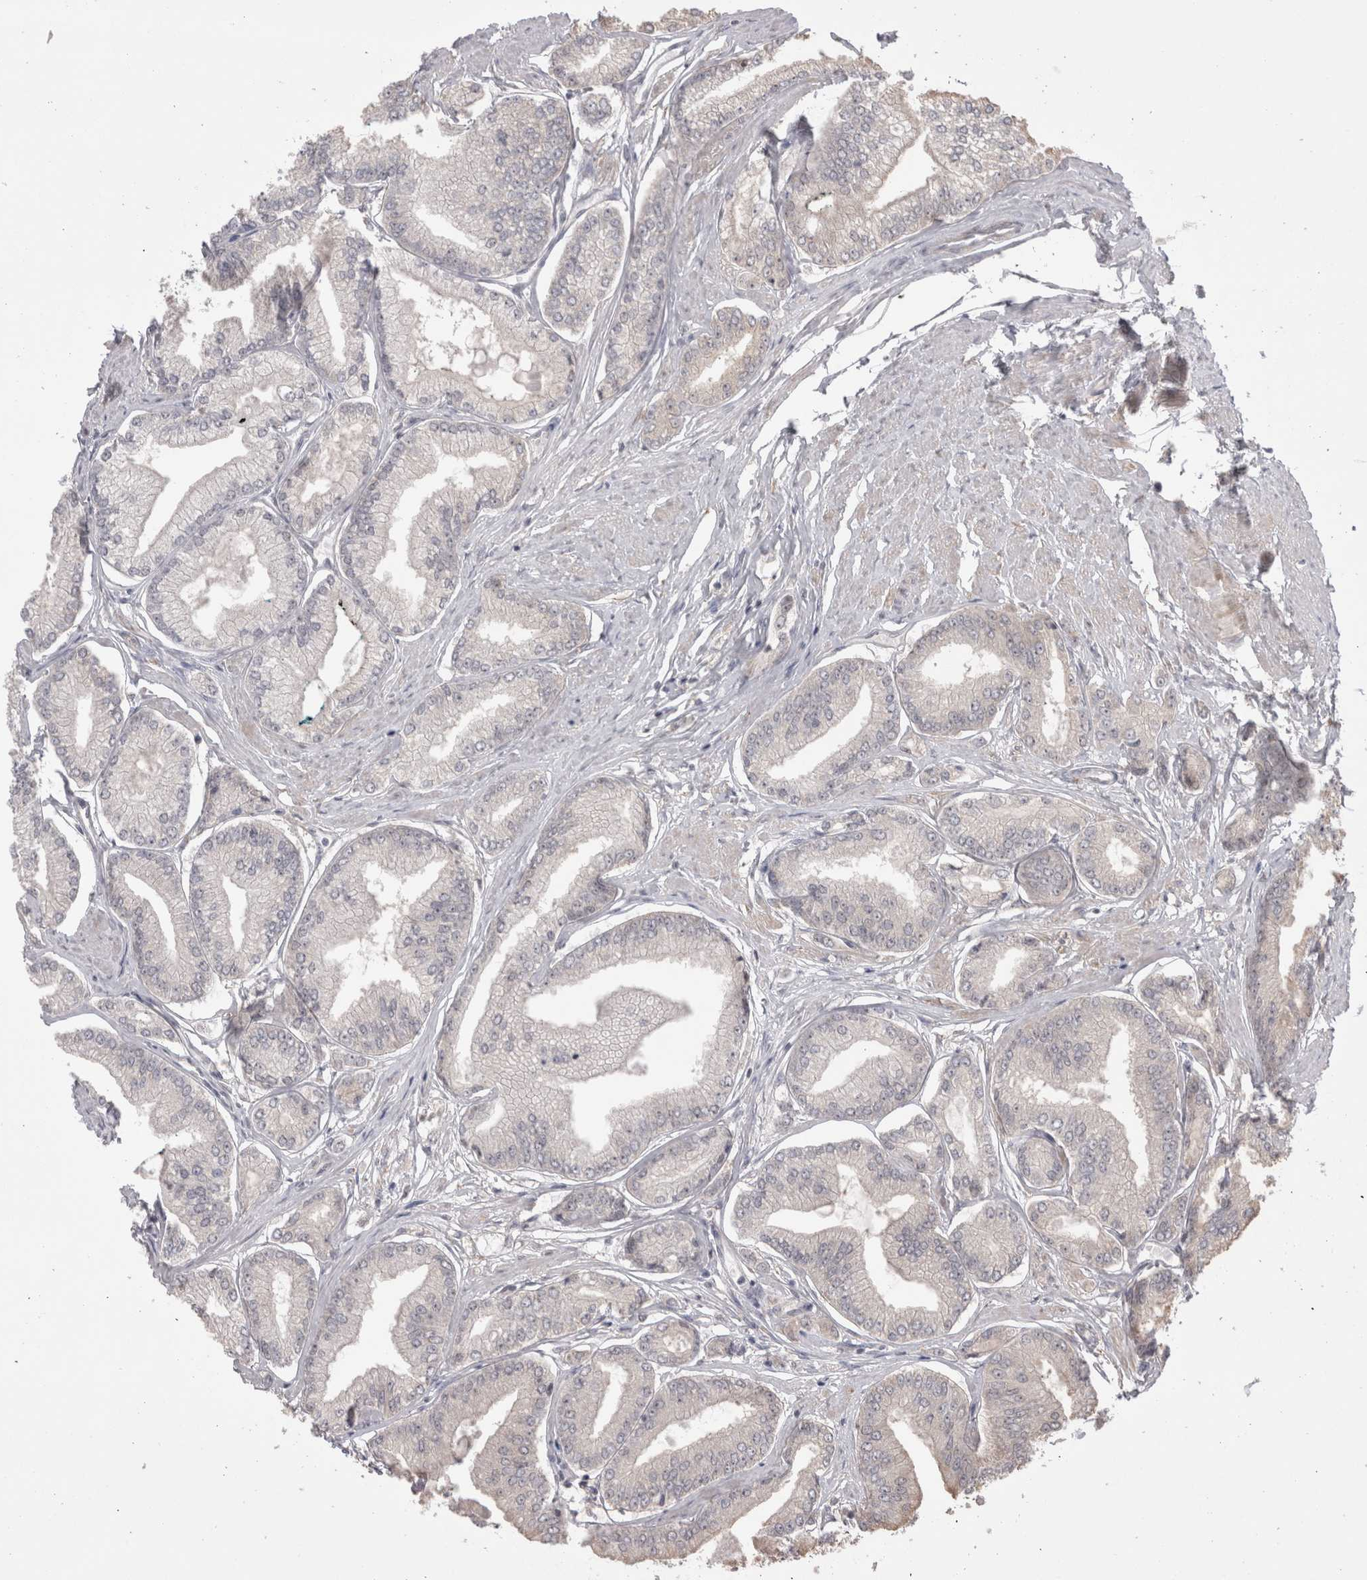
{"staining": {"intensity": "negative", "quantity": "none", "location": "none"}, "tissue": "prostate cancer", "cell_type": "Tumor cells", "image_type": "cancer", "snomed": [{"axis": "morphology", "description": "Adenocarcinoma, Low grade"}, {"axis": "topography", "description": "Prostate"}], "caption": "This is a photomicrograph of IHC staining of prostate adenocarcinoma (low-grade), which shows no staining in tumor cells.", "gene": "EXOSC4", "patient": {"sex": "male", "age": 52}}